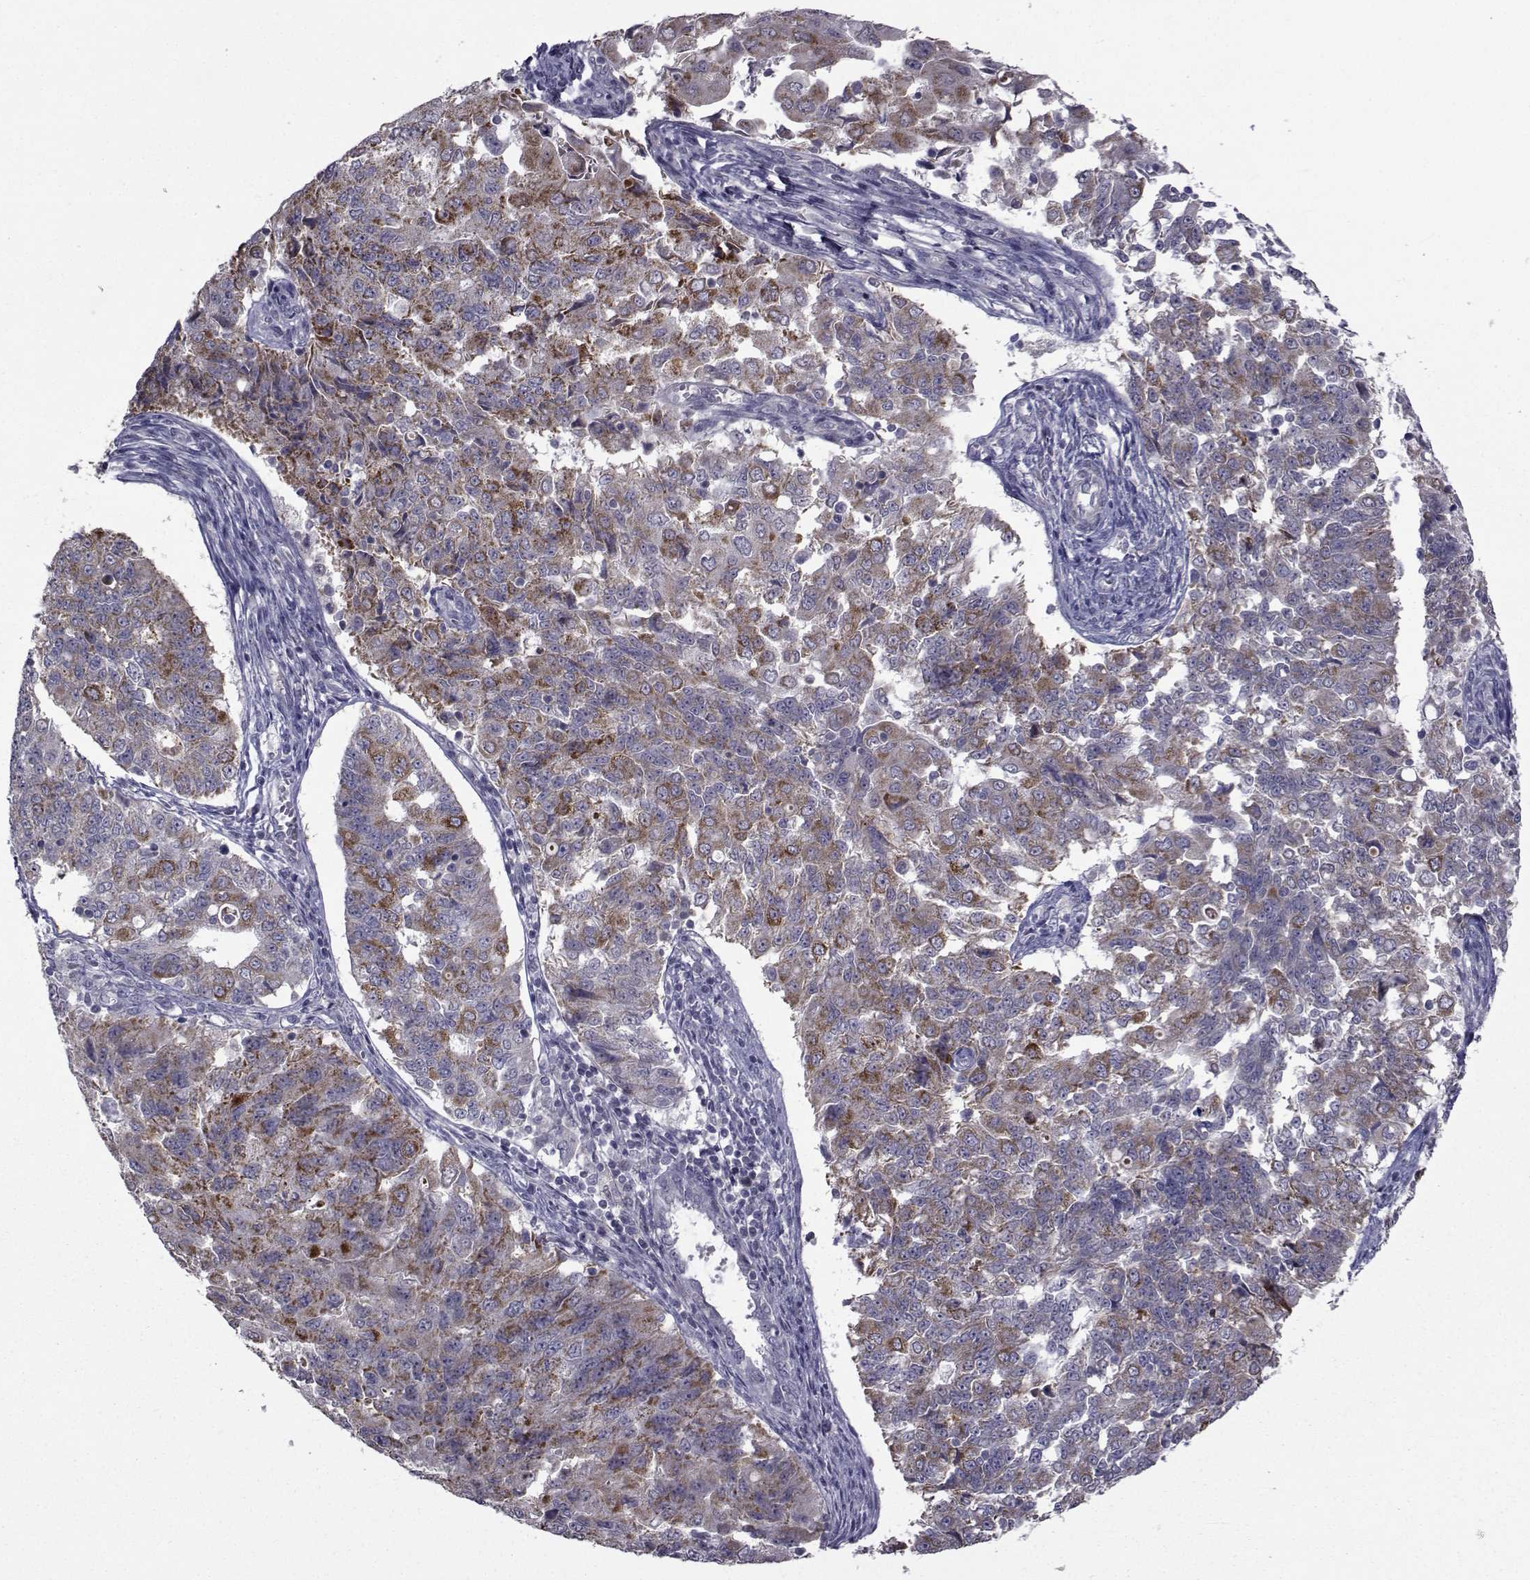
{"staining": {"intensity": "strong", "quantity": "<25%", "location": "cytoplasmic/membranous"}, "tissue": "endometrial cancer", "cell_type": "Tumor cells", "image_type": "cancer", "snomed": [{"axis": "morphology", "description": "Adenocarcinoma, NOS"}, {"axis": "topography", "description": "Endometrium"}], "caption": "IHC of endometrial cancer (adenocarcinoma) reveals medium levels of strong cytoplasmic/membranous staining in approximately <25% of tumor cells. Immunohistochemistry stains the protein of interest in brown and the nuclei are stained blue.", "gene": "CFAP74", "patient": {"sex": "female", "age": 43}}